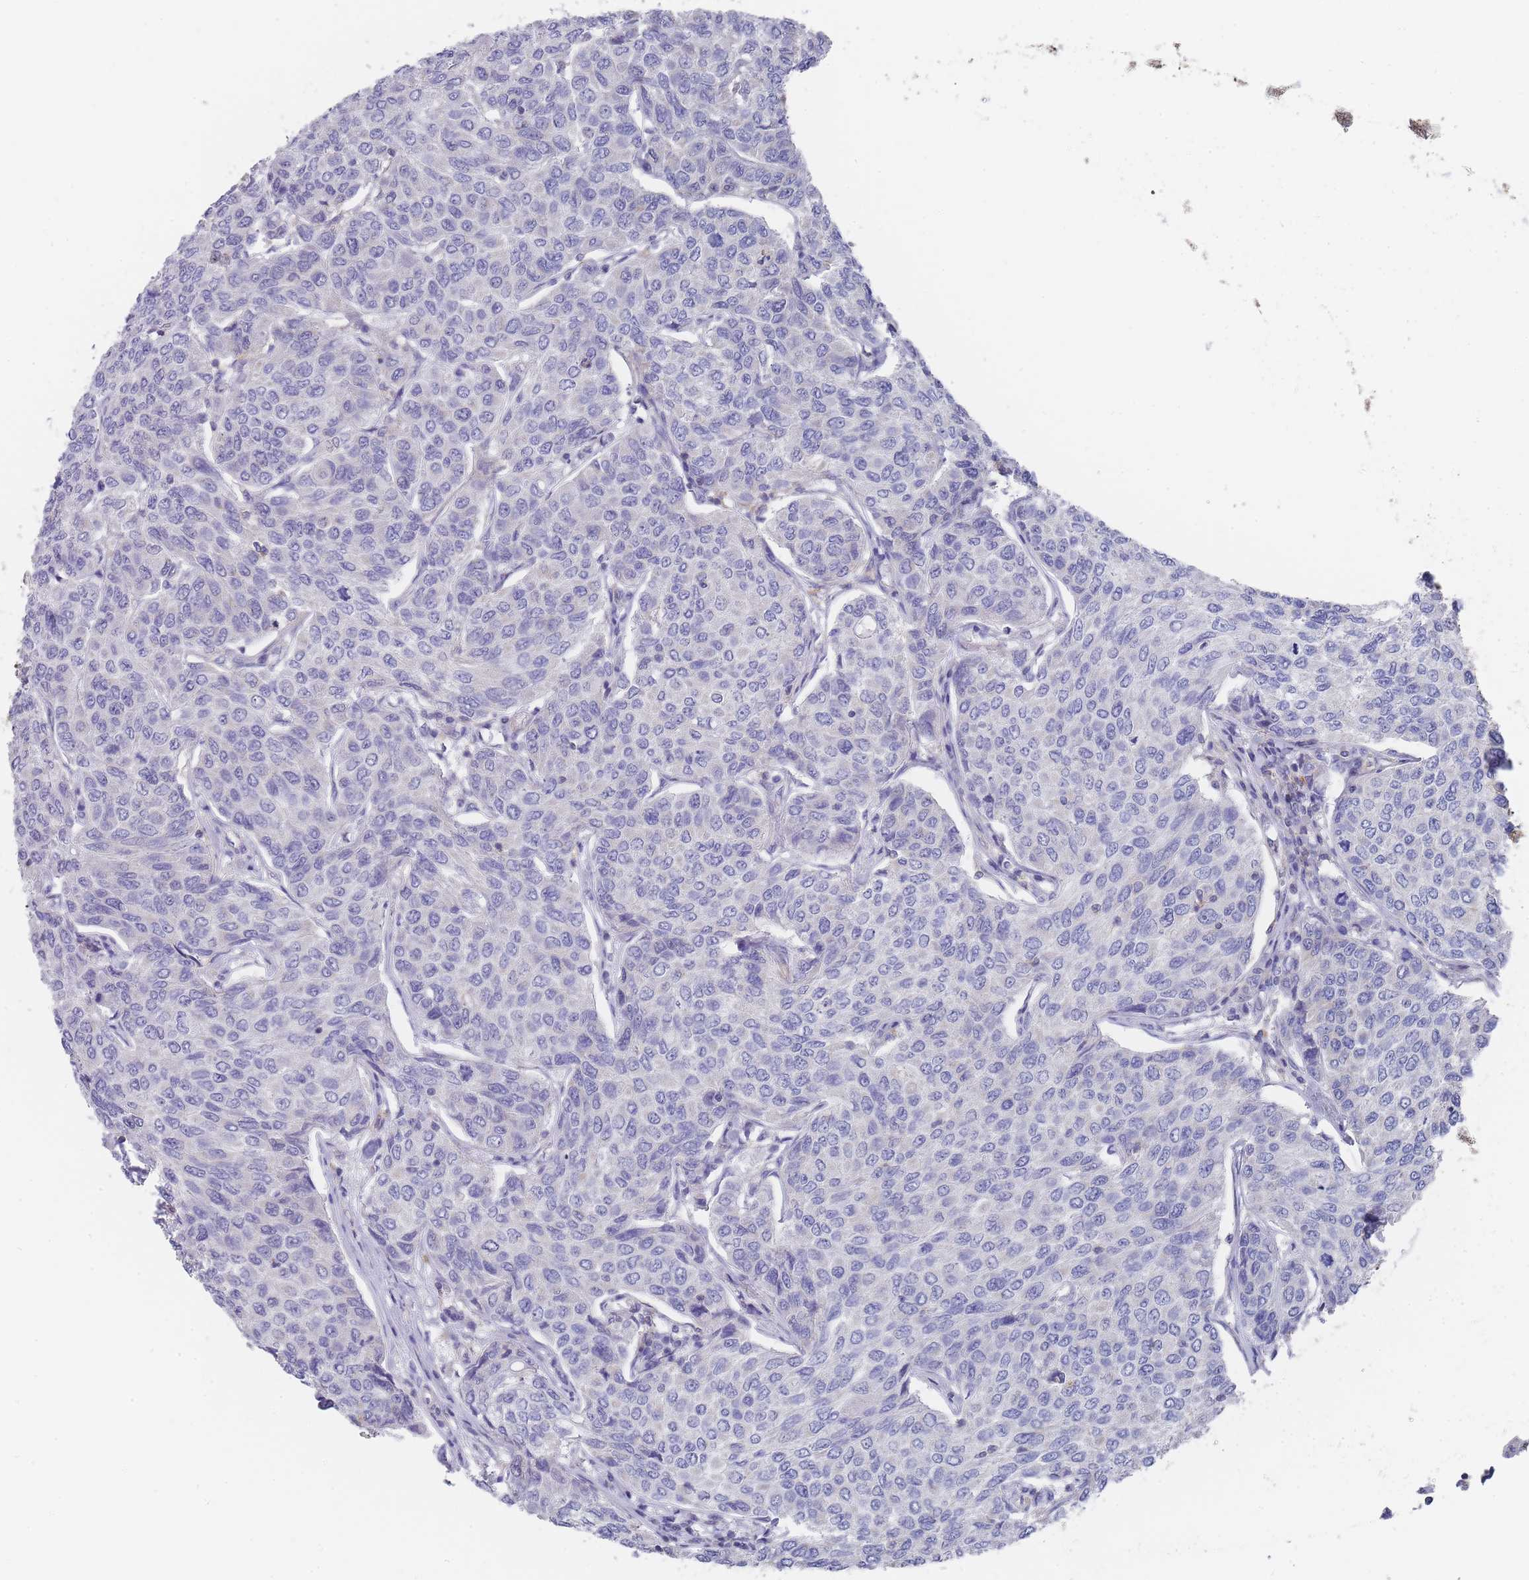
{"staining": {"intensity": "negative", "quantity": "none", "location": "none"}, "tissue": "breast cancer", "cell_type": "Tumor cells", "image_type": "cancer", "snomed": [{"axis": "morphology", "description": "Duct carcinoma"}, {"axis": "topography", "description": "Breast"}], "caption": "Tumor cells show no significant expression in breast cancer (intraductal carcinoma).", "gene": "SCCPDH", "patient": {"sex": "female", "age": 55}}